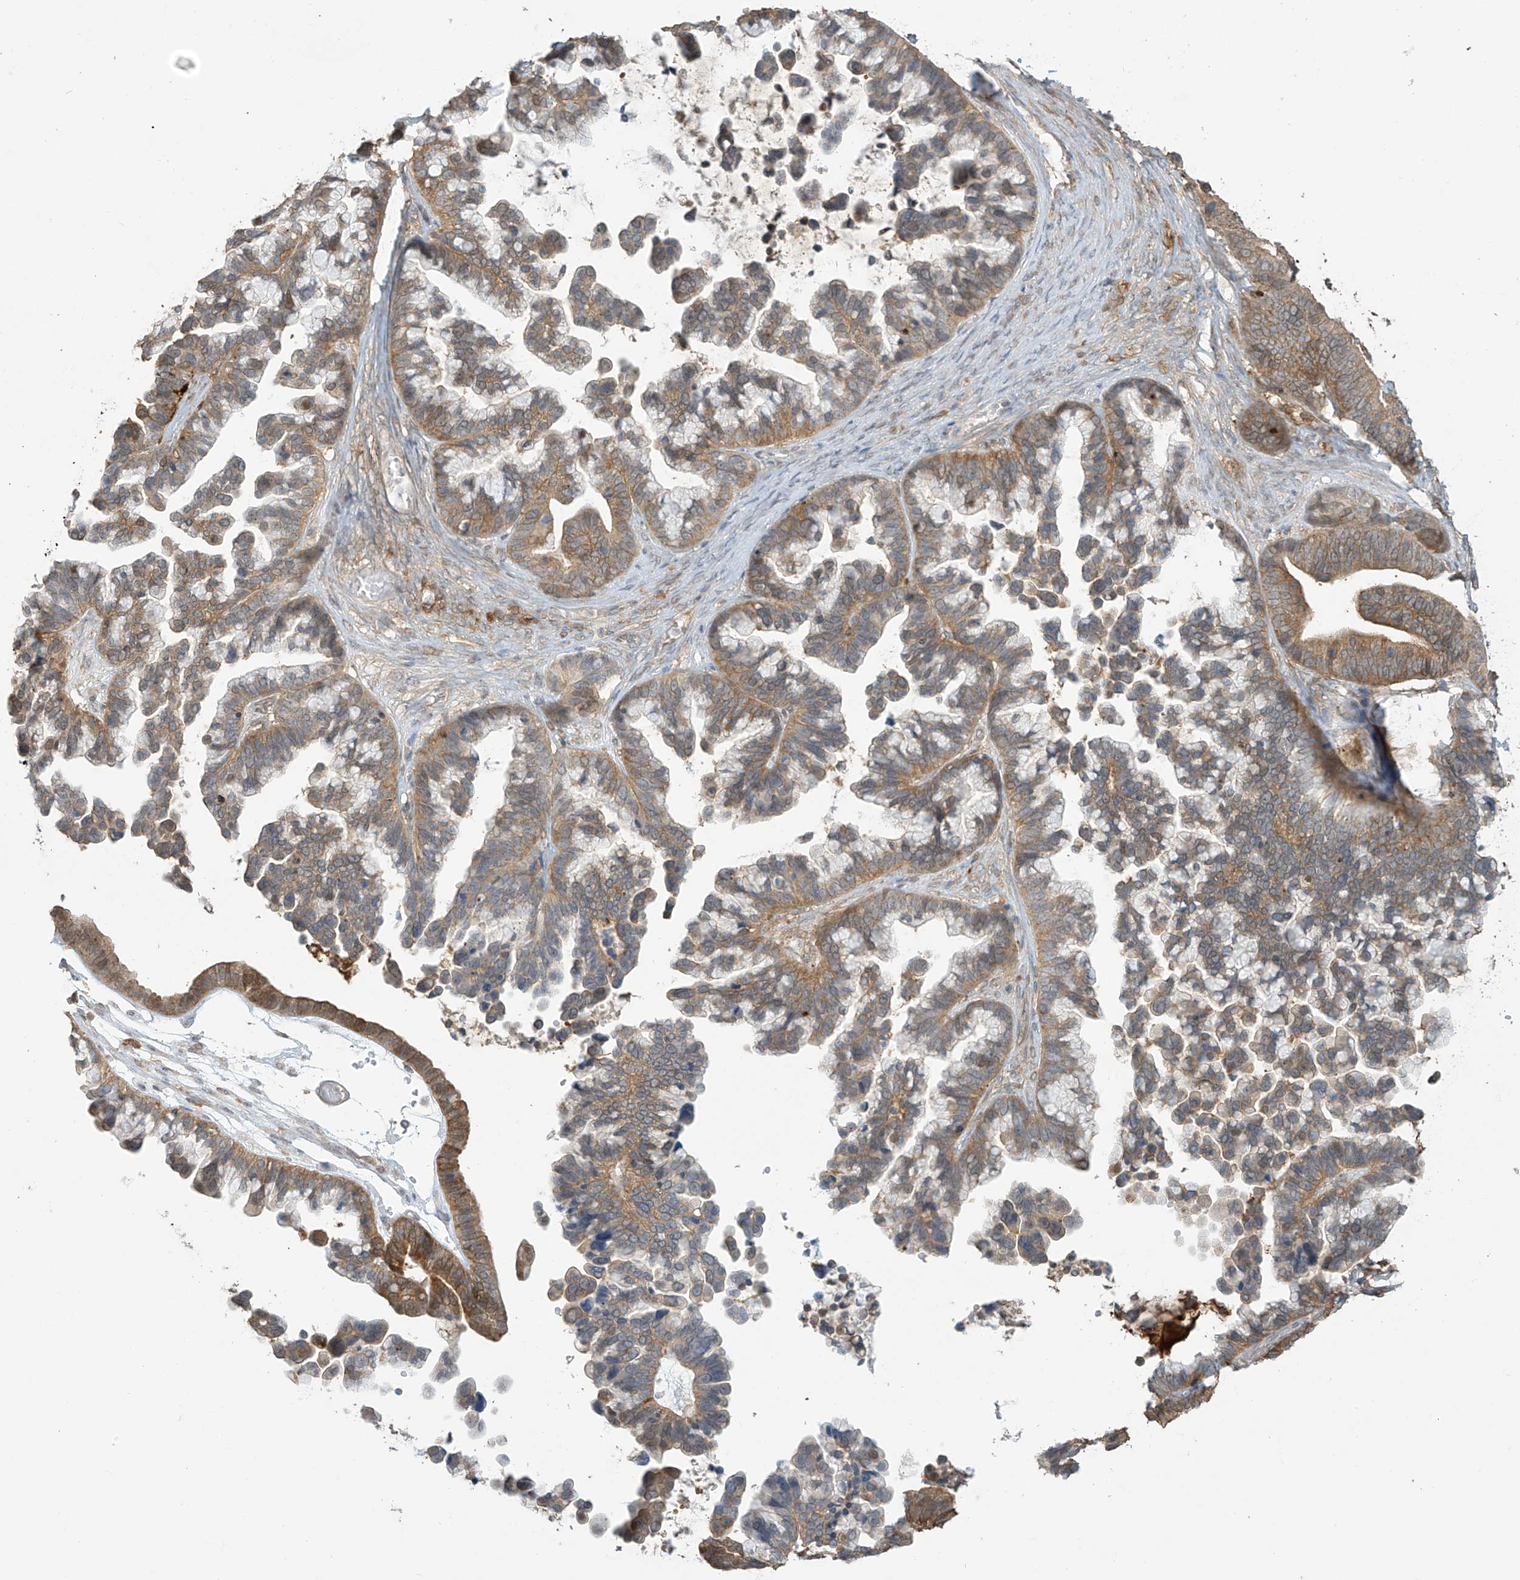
{"staining": {"intensity": "moderate", "quantity": "25%-75%", "location": "cytoplasmic/membranous"}, "tissue": "ovarian cancer", "cell_type": "Tumor cells", "image_type": "cancer", "snomed": [{"axis": "morphology", "description": "Cystadenocarcinoma, serous, NOS"}, {"axis": "topography", "description": "Ovary"}], "caption": "Ovarian cancer (serous cystadenocarcinoma) stained with a protein marker demonstrates moderate staining in tumor cells.", "gene": "TAGAP", "patient": {"sex": "female", "age": 56}}